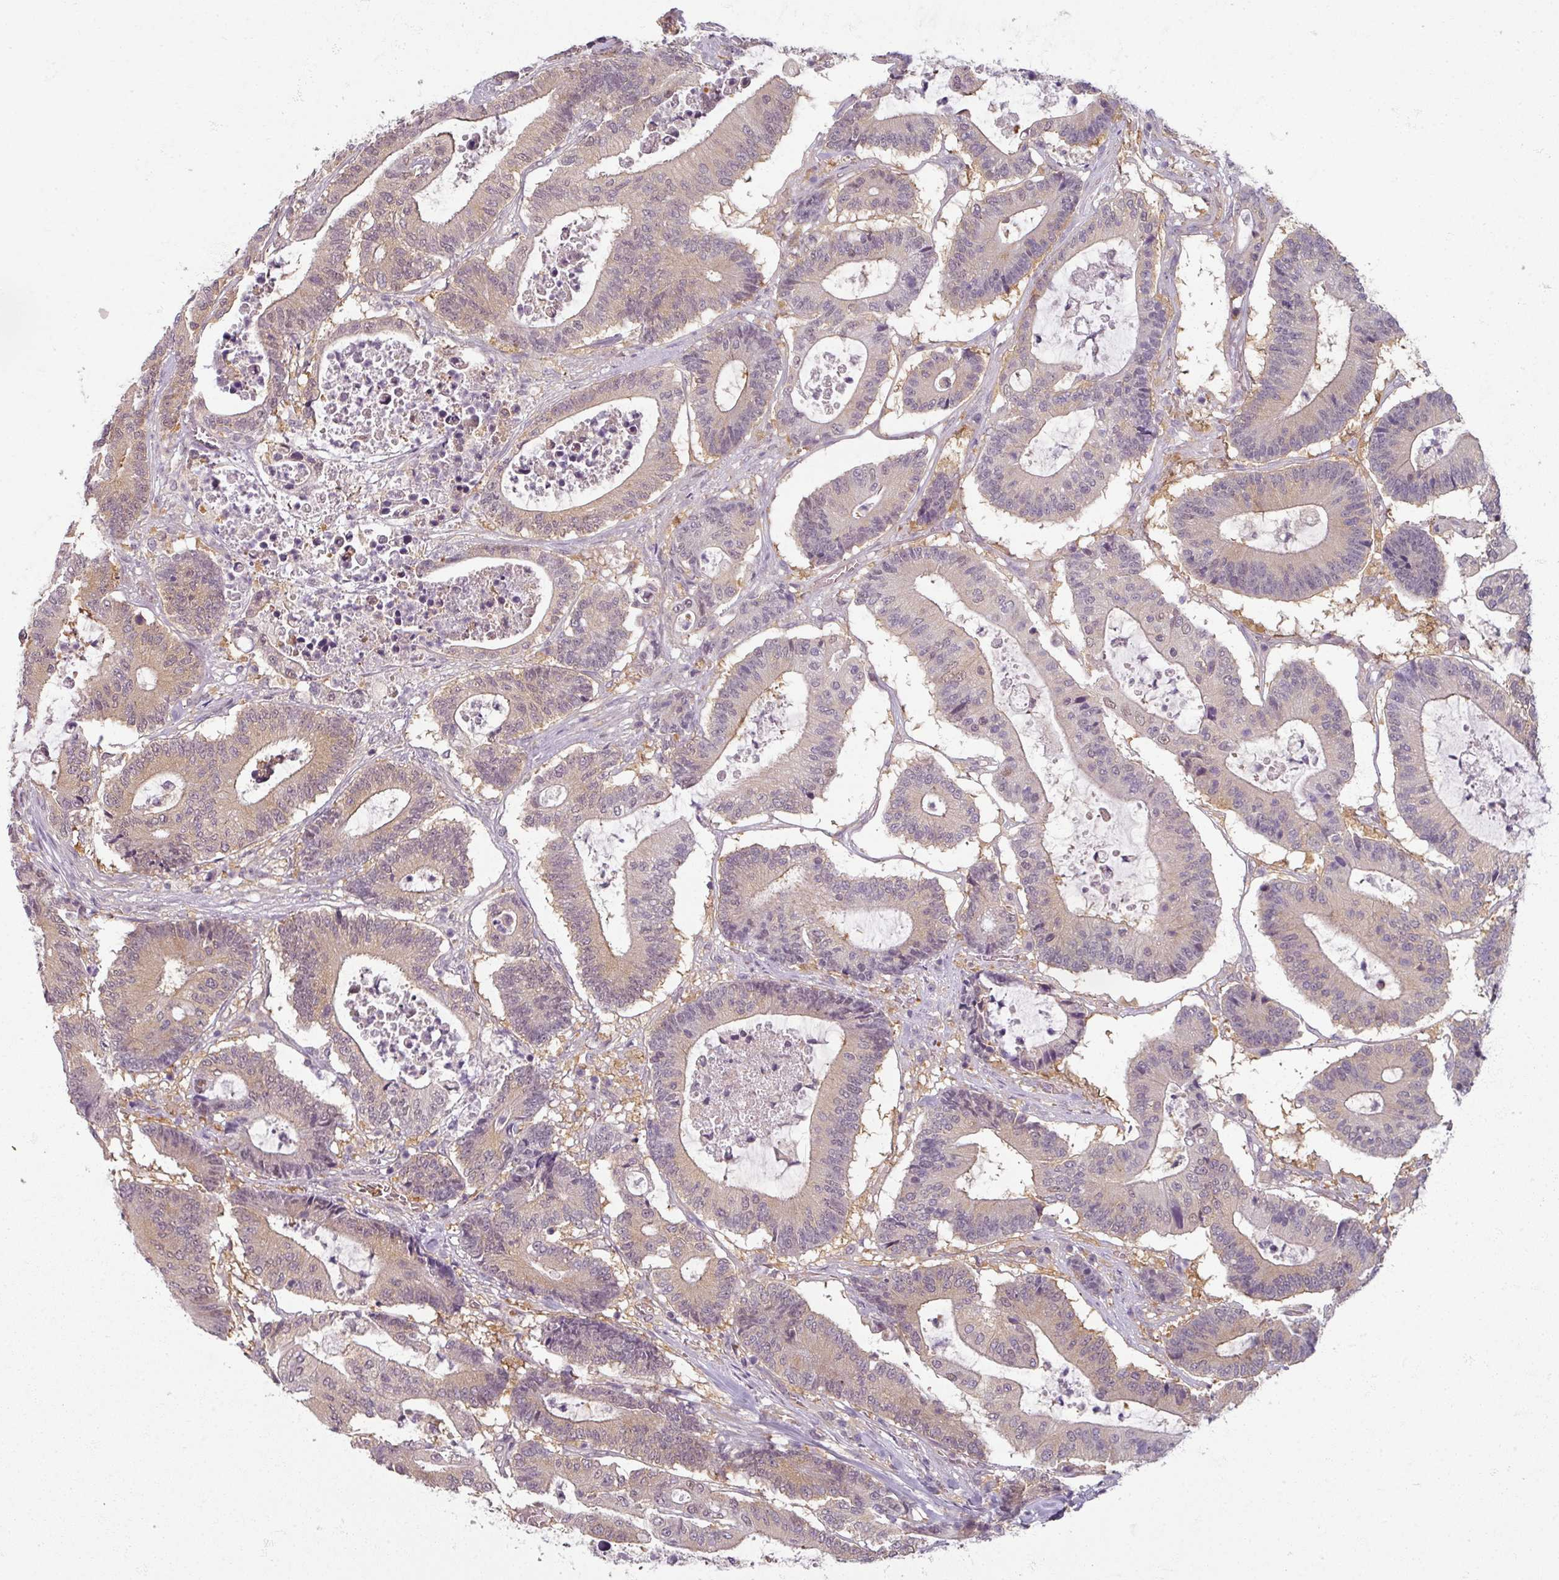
{"staining": {"intensity": "weak", "quantity": "25%-75%", "location": "cytoplasmic/membranous"}, "tissue": "colorectal cancer", "cell_type": "Tumor cells", "image_type": "cancer", "snomed": [{"axis": "morphology", "description": "Adenocarcinoma, NOS"}, {"axis": "topography", "description": "Colon"}], "caption": "This histopathology image demonstrates colorectal cancer stained with immunohistochemistry (IHC) to label a protein in brown. The cytoplasmic/membranous of tumor cells show weak positivity for the protein. Nuclei are counter-stained blue.", "gene": "AGPAT4", "patient": {"sex": "female", "age": 84}}